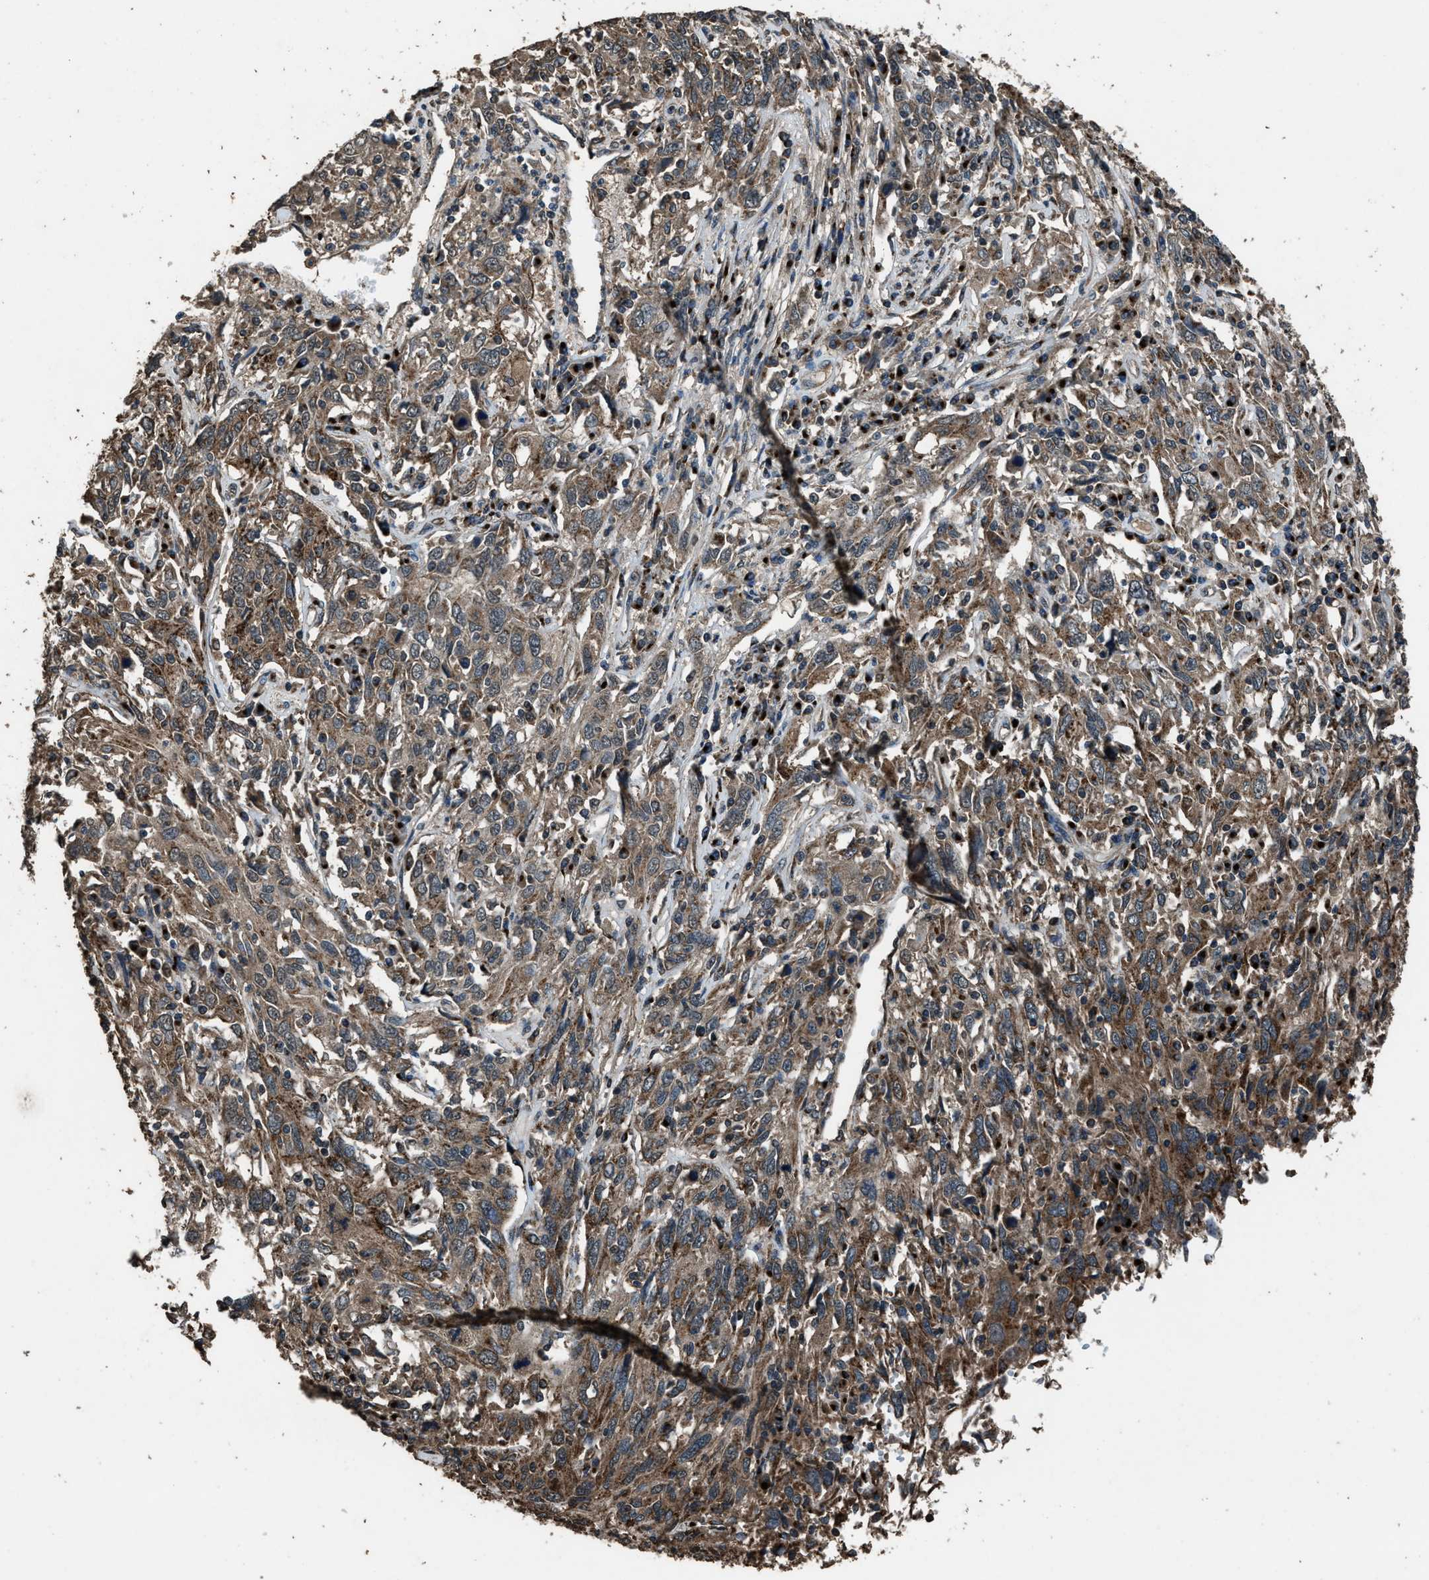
{"staining": {"intensity": "moderate", "quantity": ">75%", "location": "cytoplasmic/membranous"}, "tissue": "cervical cancer", "cell_type": "Tumor cells", "image_type": "cancer", "snomed": [{"axis": "morphology", "description": "Squamous cell carcinoma, NOS"}, {"axis": "topography", "description": "Cervix"}], "caption": "Cervical squamous cell carcinoma stained with immunohistochemistry displays moderate cytoplasmic/membranous staining in about >75% of tumor cells.", "gene": "SLC38A10", "patient": {"sex": "female", "age": 46}}